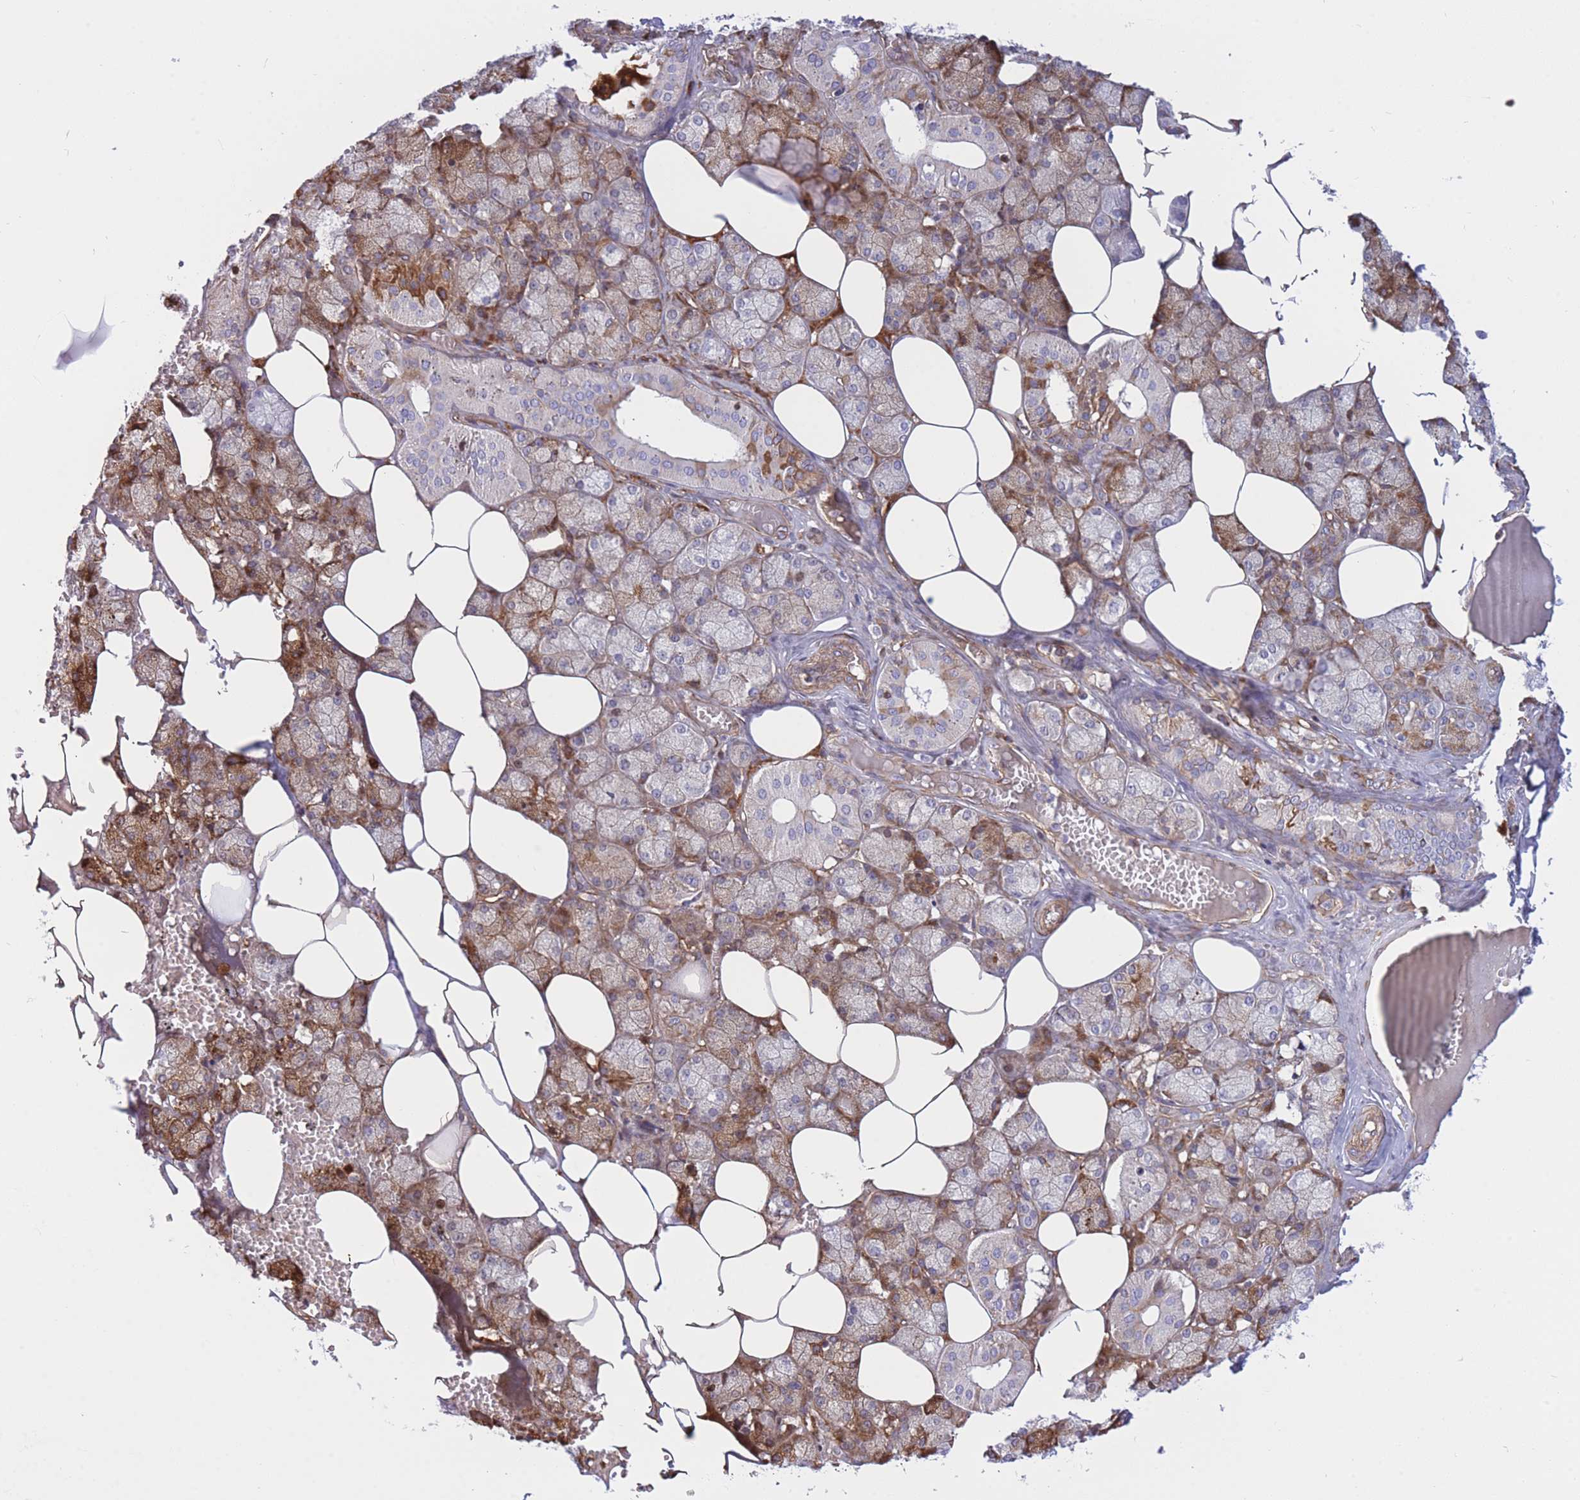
{"staining": {"intensity": "moderate", "quantity": "<25%", "location": "cytoplasmic/membranous"}, "tissue": "salivary gland", "cell_type": "Glandular cells", "image_type": "normal", "snomed": [{"axis": "morphology", "description": "Normal tissue, NOS"}, {"axis": "topography", "description": "Salivary gland"}], "caption": "Approximately <25% of glandular cells in benign salivary gland show moderate cytoplasmic/membranous protein staining as visualized by brown immunohistochemical staining.", "gene": "CDC25B", "patient": {"sex": "male", "age": 62}}